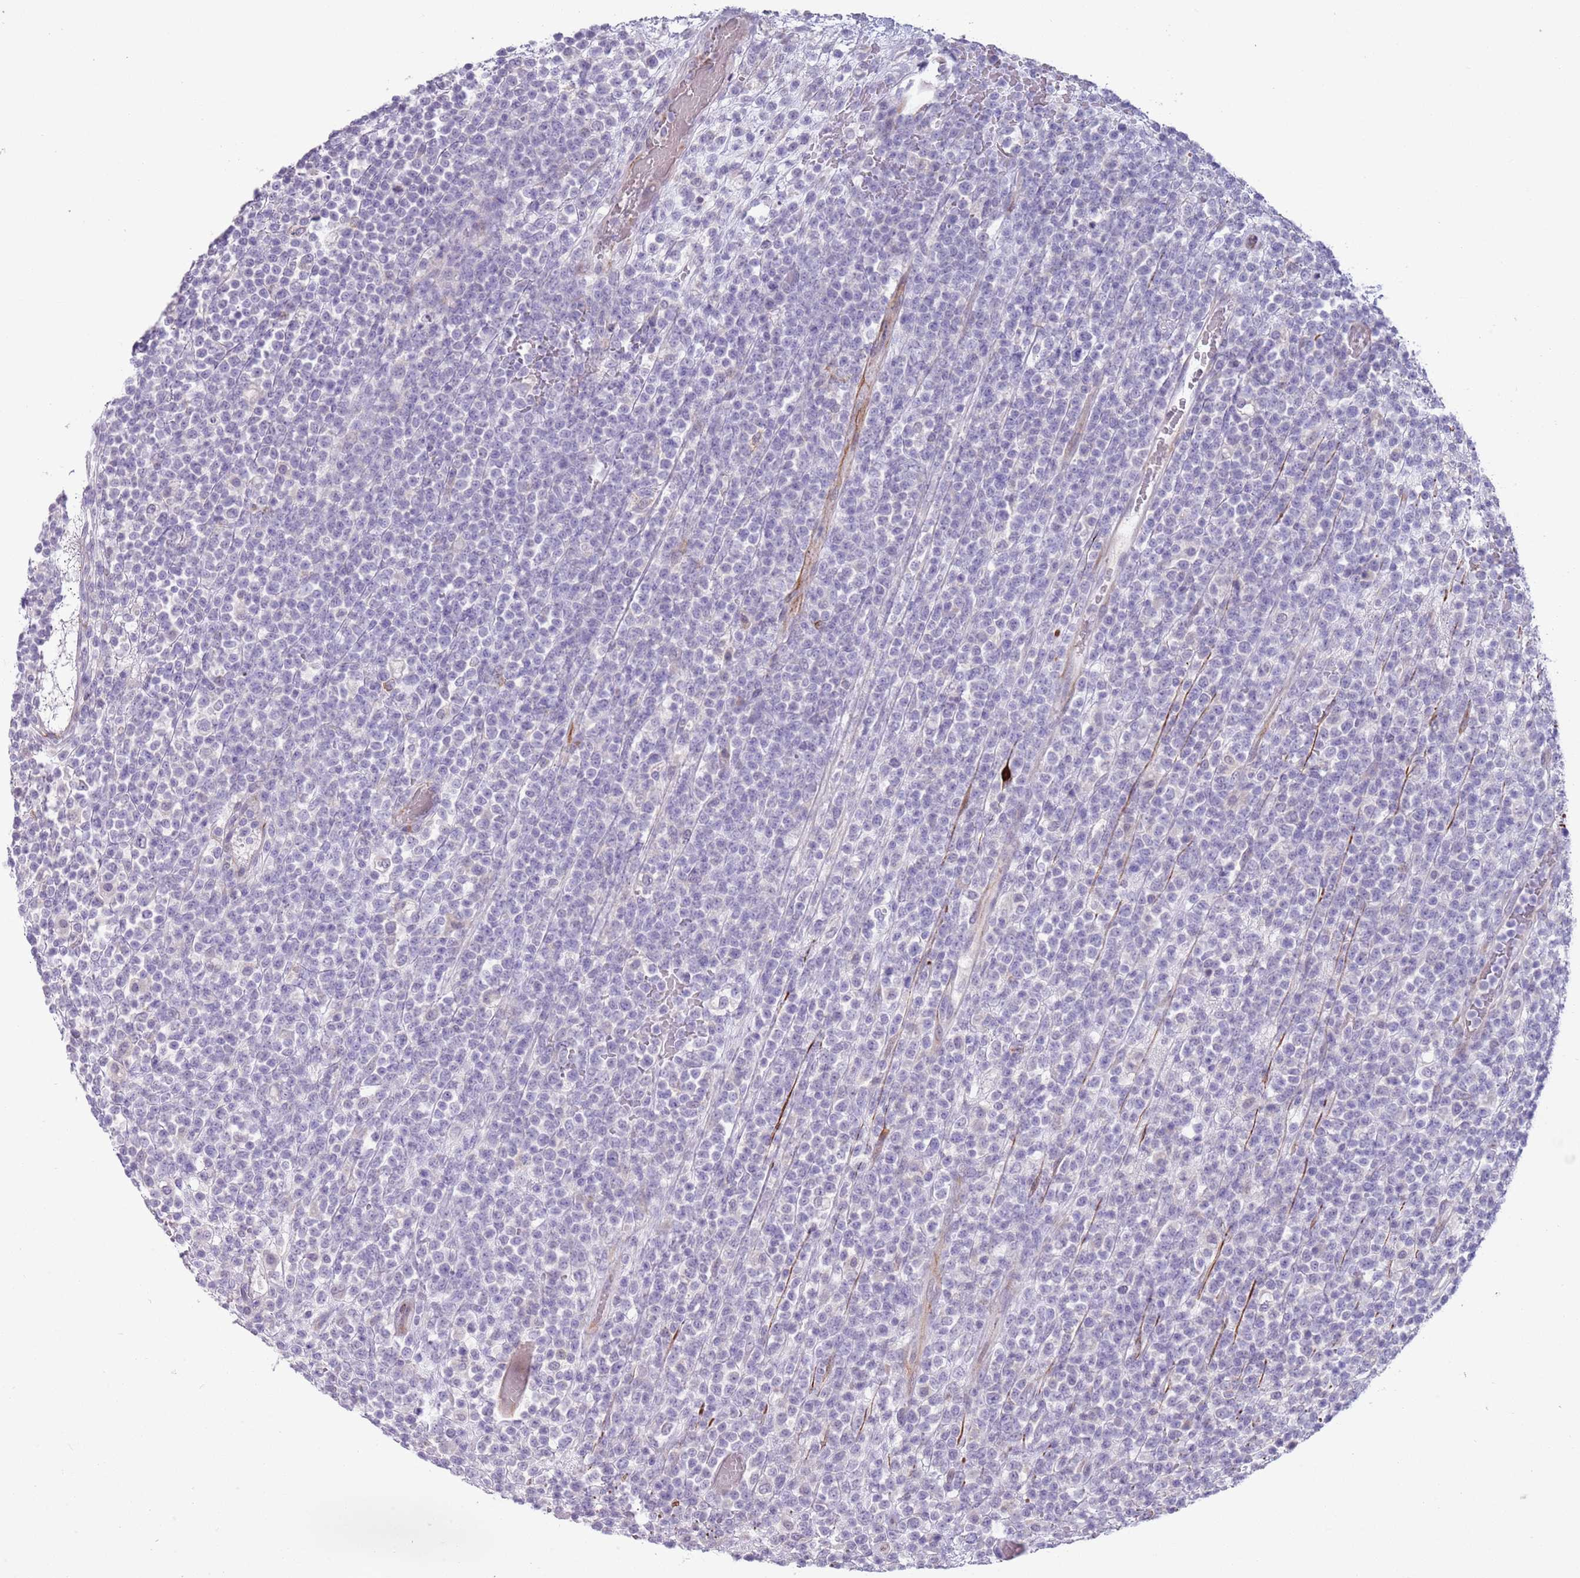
{"staining": {"intensity": "negative", "quantity": "none", "location": "none"}, "tissue": "lymphoma", "cell_type": "Tumor cells", "image_type": "cancer", "snomed": [{"axis": "morphology", "description": "Malignant lymphoma, non-Hodgkin's type, High grade"}, {"axis": "topography", "description": "Colon"}], "caption": "DAB immunohistochemical staining of malignant lymphoma, non-Hodgkin's type (high-grade) demonstrates no significant expression in tumor cells.", "gene": "NBPF3", "patient": {"sex": "female", "age": 53}}